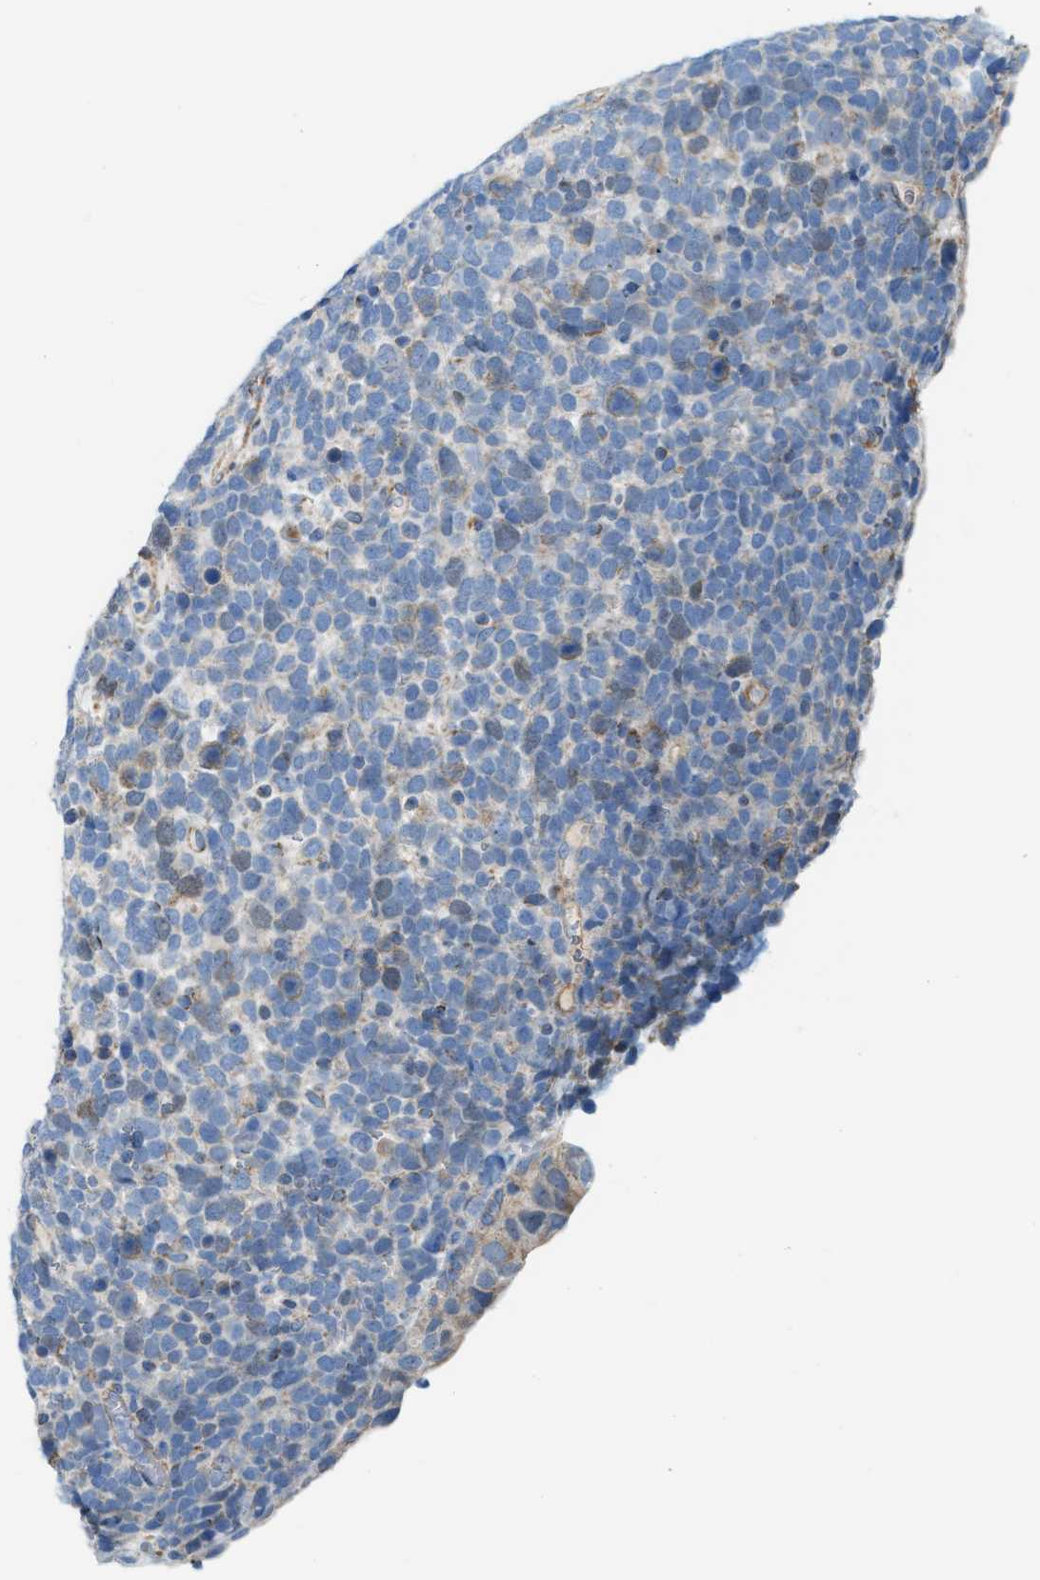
{"staining": {"intensity": "moderate", "quantity": "<25%", "location": "cytoplasmic/membranous"}, "tissue": "urothelial cancer", "cell_type": "Tumor cells", "image_type": "cancer", "snomed": [{"axis": "morphology", "description": "Urothelial carcinoma, High grade"}, {"axis": "topography", "description": "Urinary bladder"}], "caption": "The photomicrograph displays a brown stain indicating the presence of a protein in the cytoplasmic/membranous of tumor cells in urothelial cancer. The staining is performed using DAB (3,3'-diaminobenzidine) brown chromogen to label protein expression. The nuclei are counter-stained blue using hematoxylin.", "gene": "JADE1", "patient": {"sex": "female", "age": 82}}